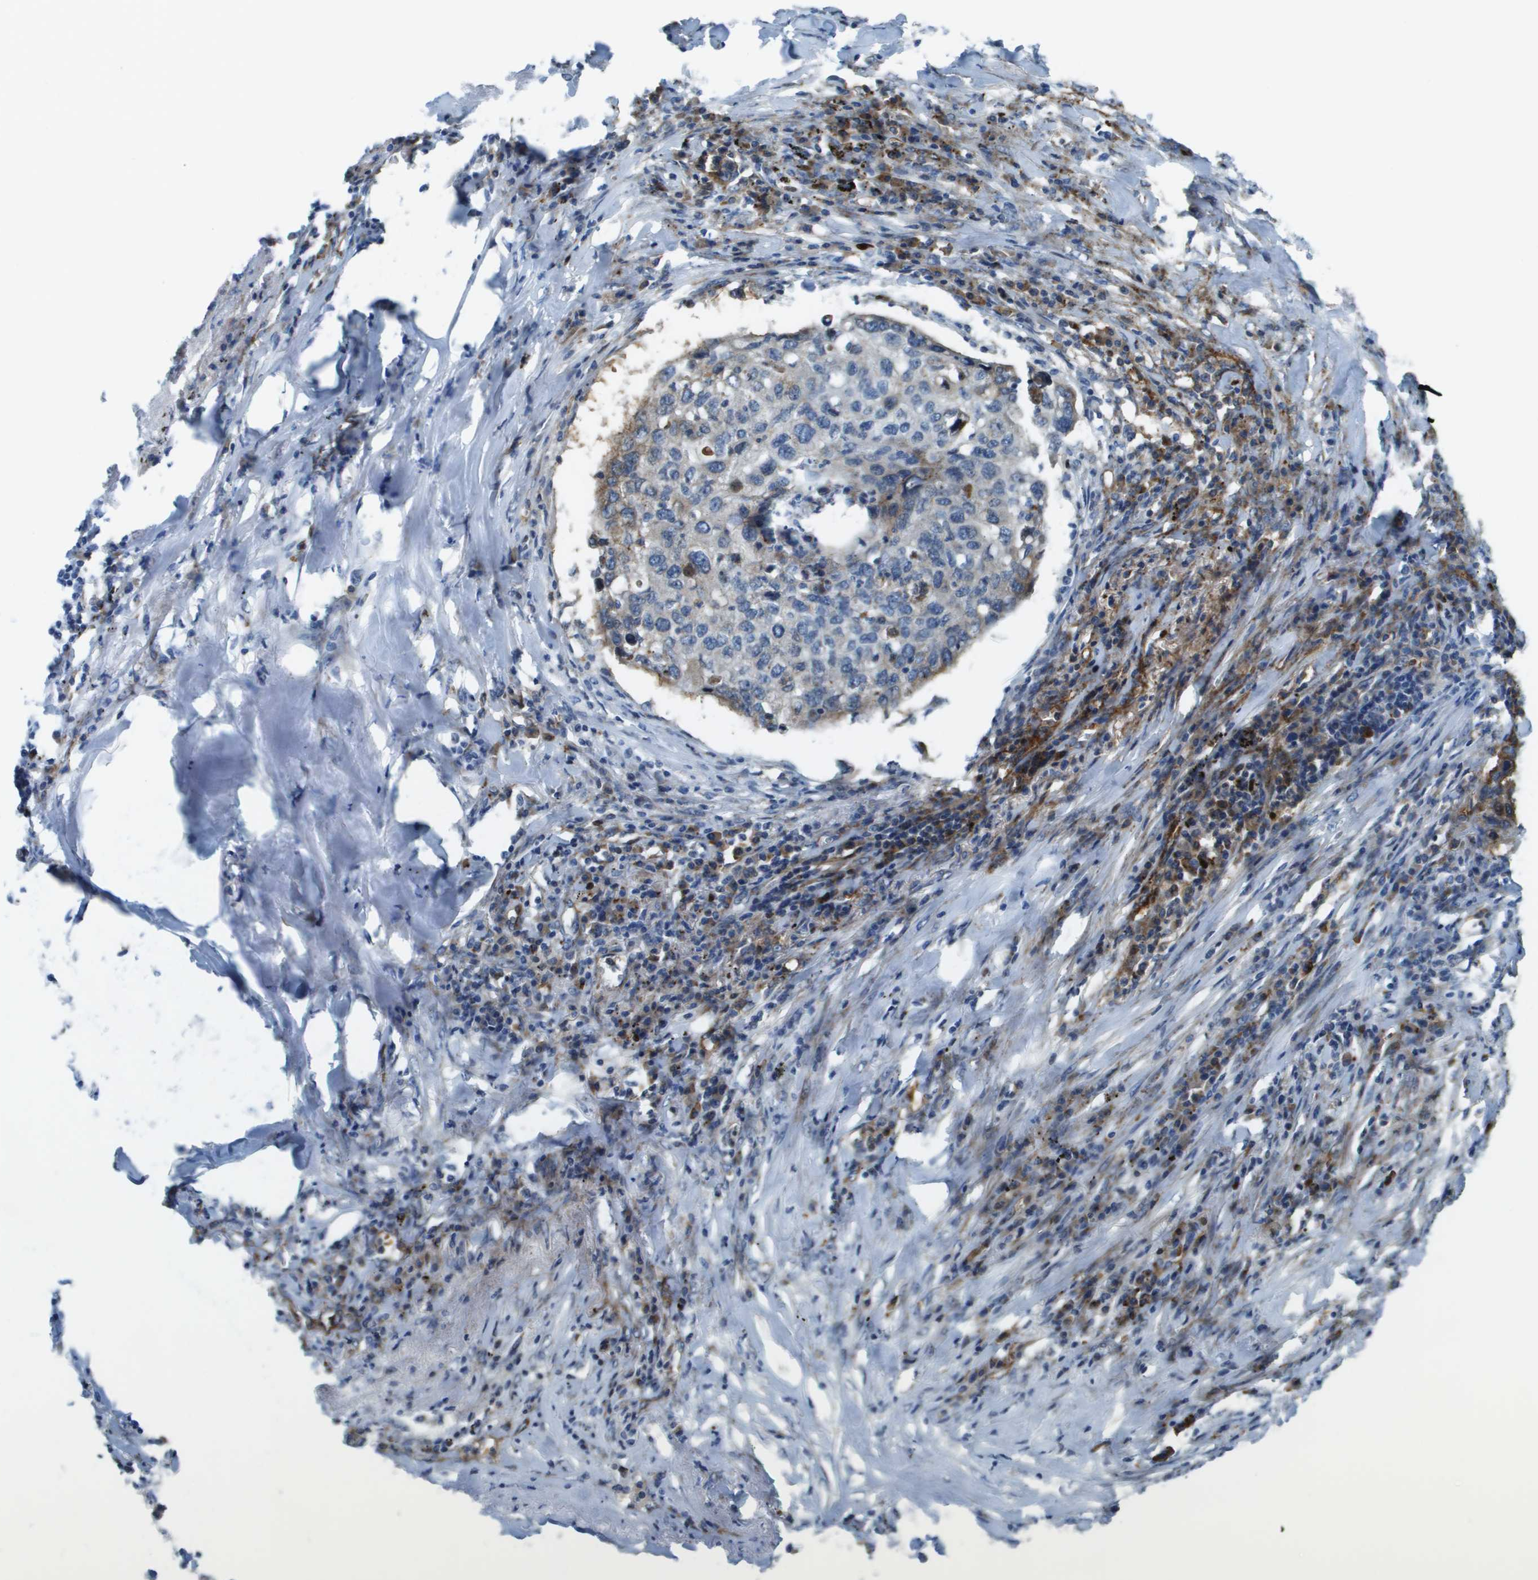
{"staining": {"intensity": "moderate", "quantity": "<25%", "location": "cytoplasmic/membranous"}, "tissue": "lung cancer", "cell_type": "Tumor cells", "image_type": "cancer", "snomed": [{"axis": "morphology", "description": "Squamous cell carcinoma, NOS"}, {"axis": "topography", "description": "Lung"}], "caption": "A low amount of moderate cytoplasmic/membranous positivity is appreciated in about <25% of tumor cells in lung squamous cell carcinoma tissue.", "gene": "SDC1", "patient": {"sex": "female", "age": 63}}